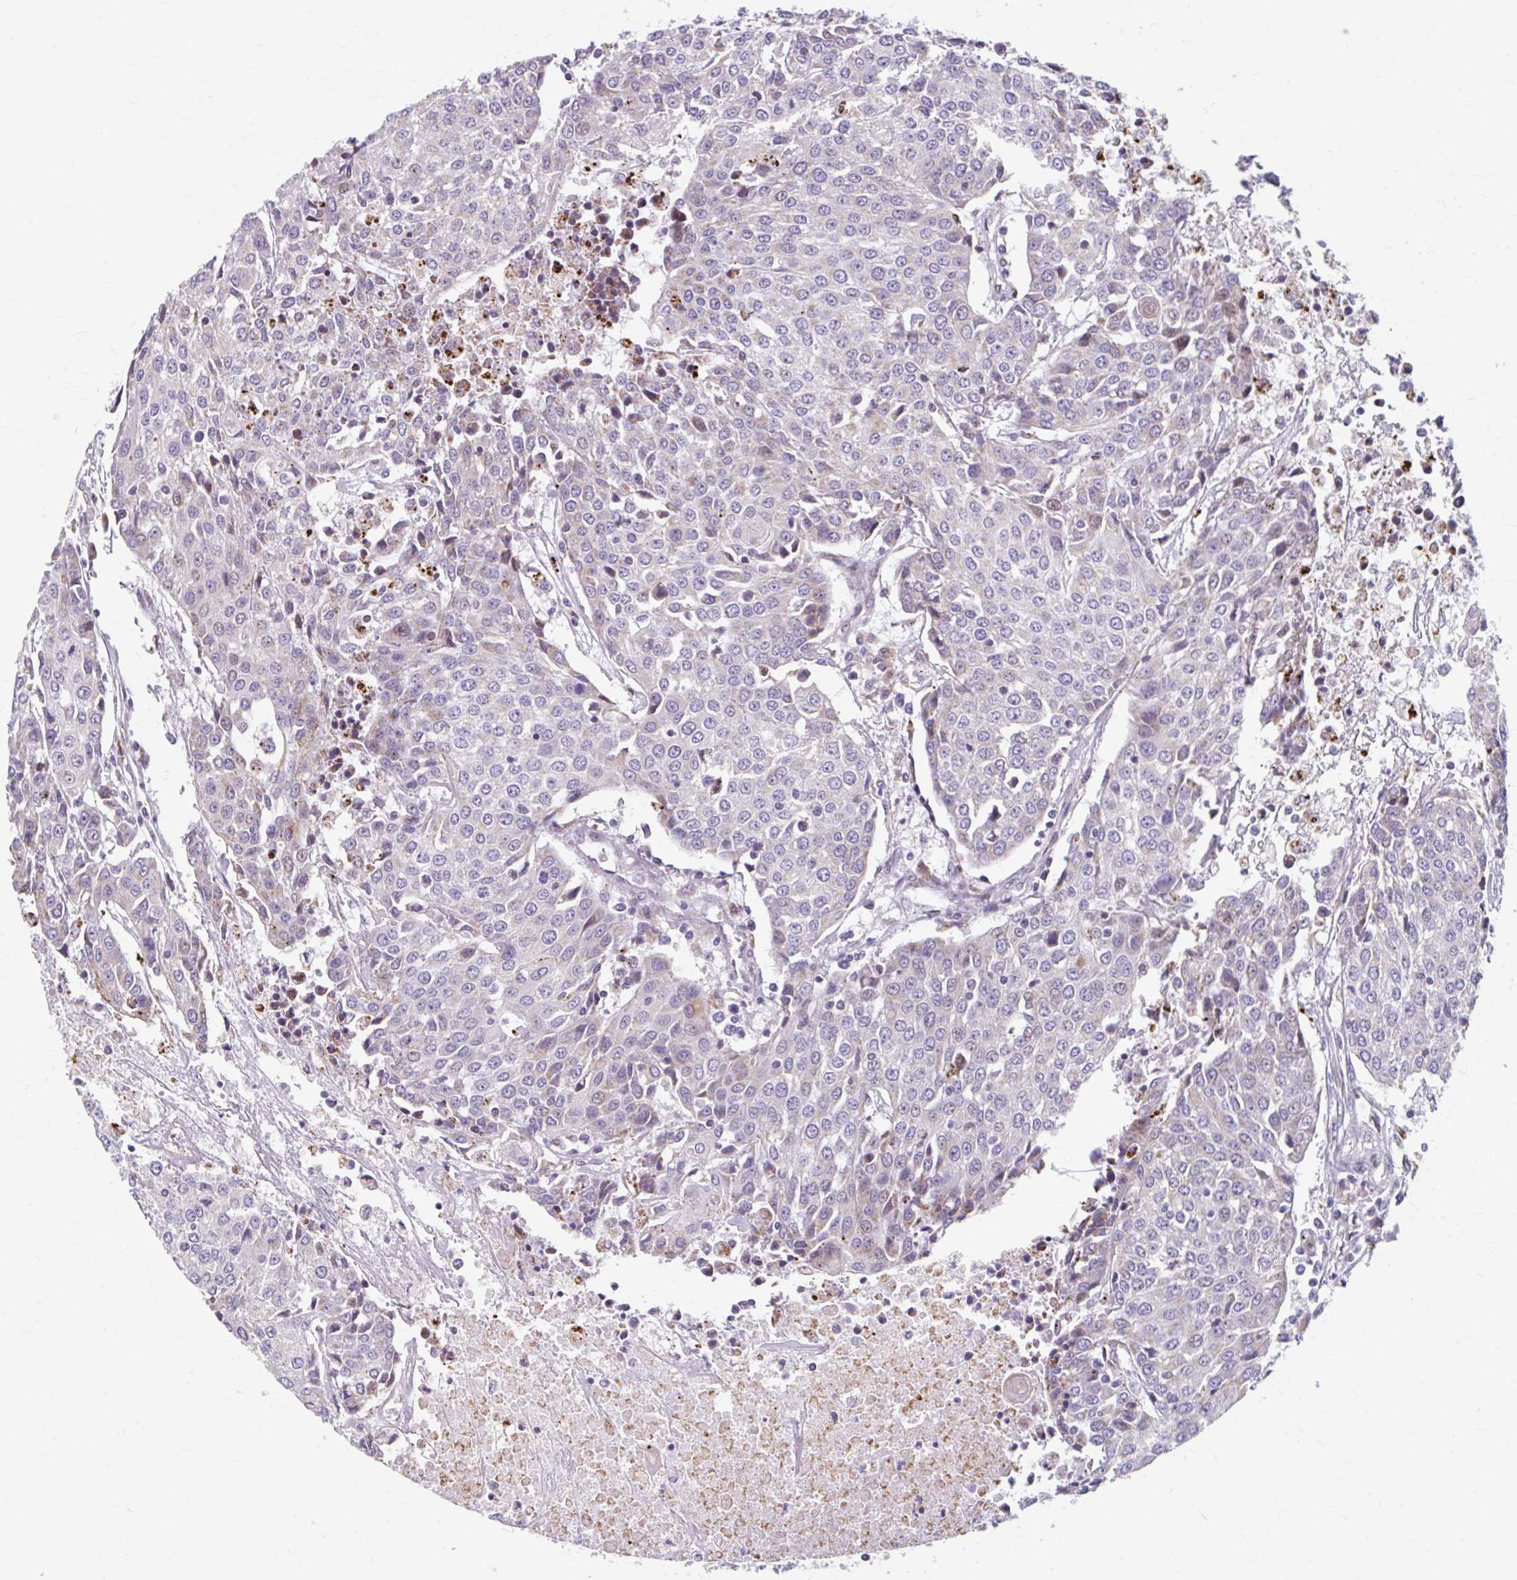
{"staining": {"intensity": "negative", "quantity": "none", "location": "none"}, "tissue": "urothelial cancer", "cell_type": "Tumor cells", "image_type": "cancer", "snomed": [{"axis": "morphology", "description": "Urothelial carcinoma, High grade"}, {"axis": "topography", "description": "Urinary bladder"}], "caption": "DAB immunohistochemical staining of human urothelial cancer exhibits no significant staining in tumor cells.", "gene": "BEAN1", "patient": {"sex": "female", "age": 85}}